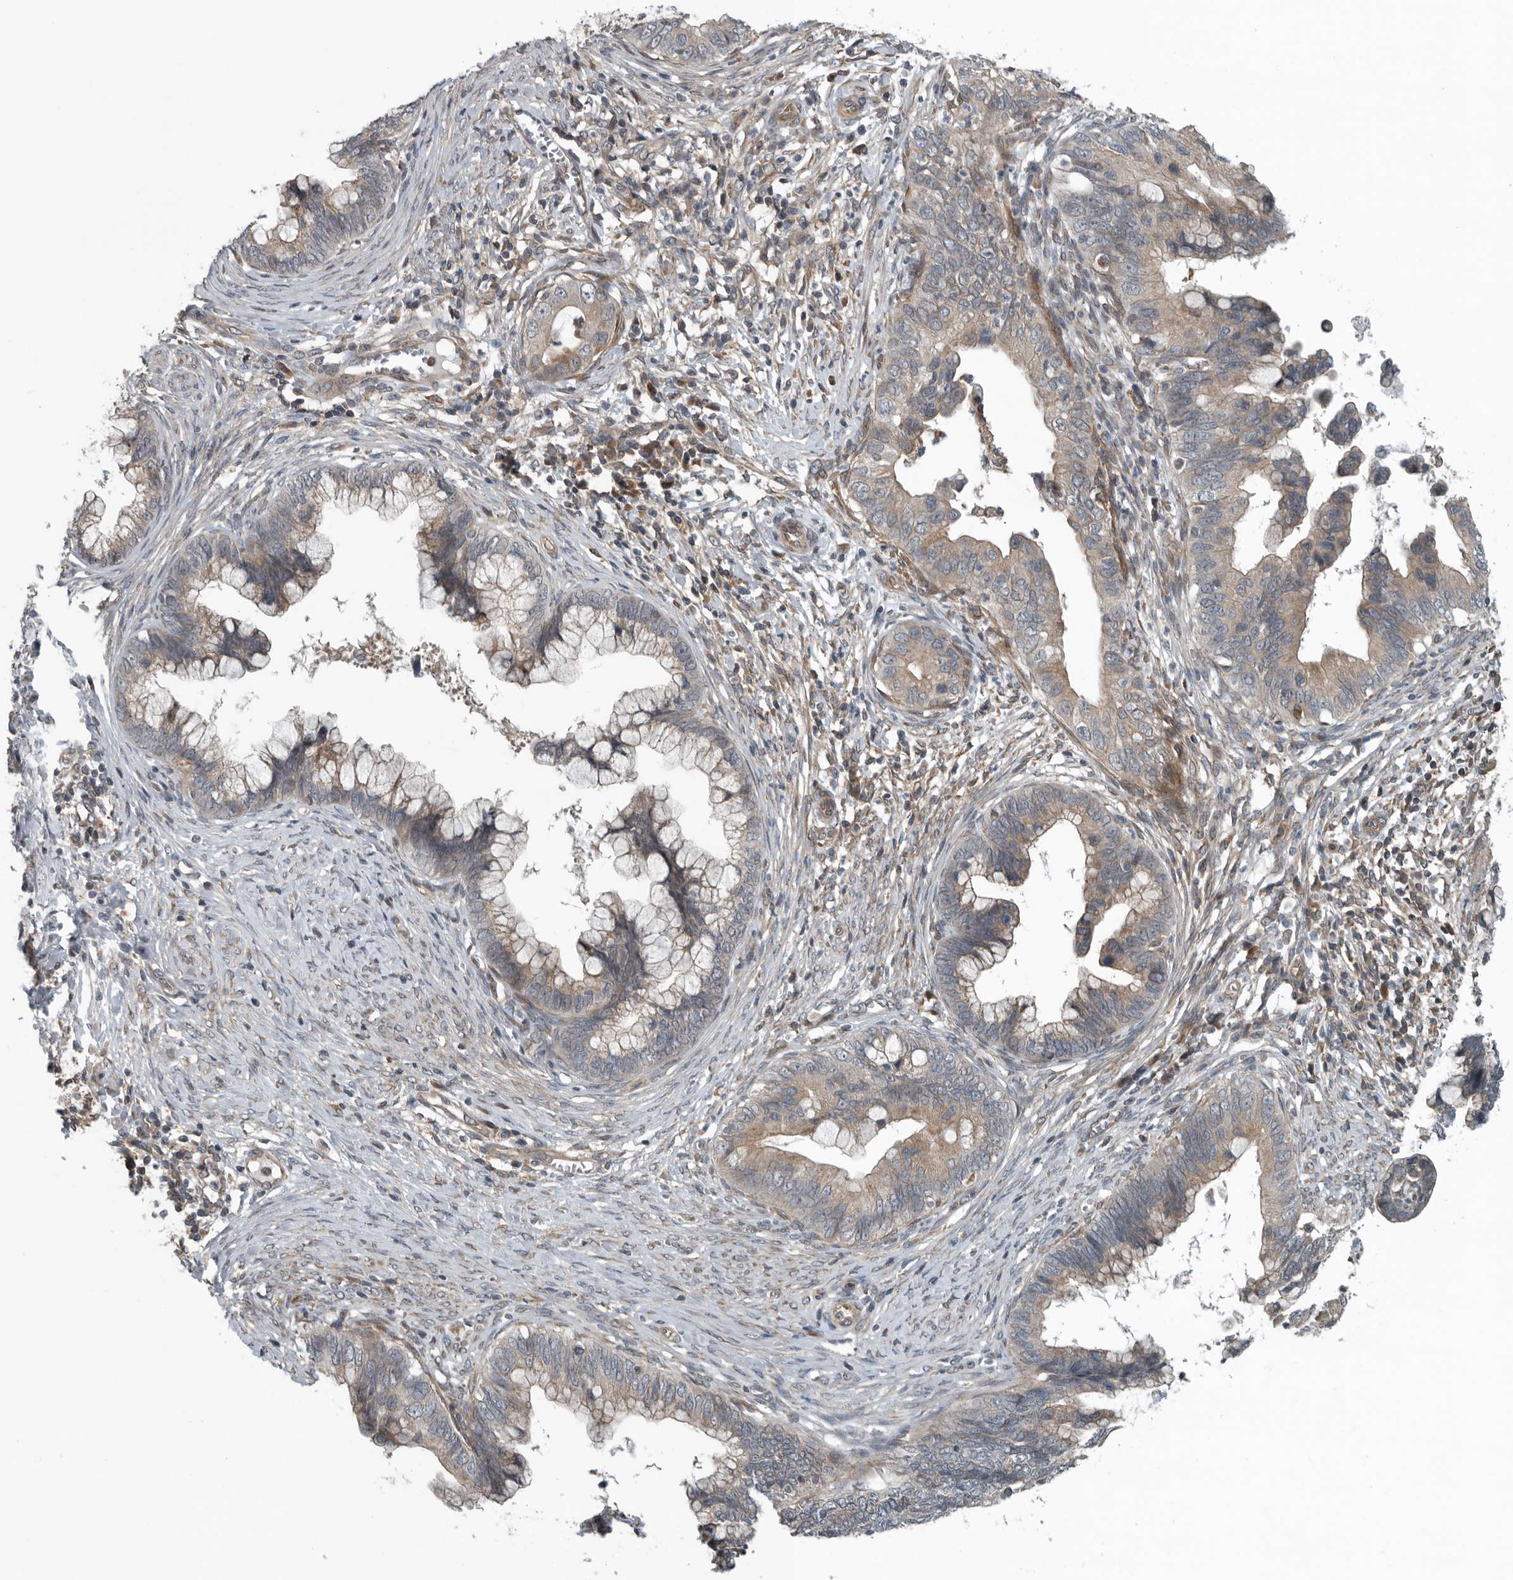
{"staining": {"intensity": "negative", "quantity": "none", "location": "none"}, "tissue": "cervical cancer", "cell_type": "Tumor cells", "image_type": "cancer", "snomed": [{"axis": "morphology", "description": "Adenocarcinoma, NOS"}, {"axis": "topography", "description": "Cervix"}], "caption": "Cervical adenocarcinoma was stained to show a protein in brown. There is no significant expression in tumor cells. Brightfield microscopy of immunohistochemistry stained with DAB (brown) and hematoxylin (blue), captured at high magnification.", "gene": "AMFR", "patient": {"sex": "female", "age": 44}}